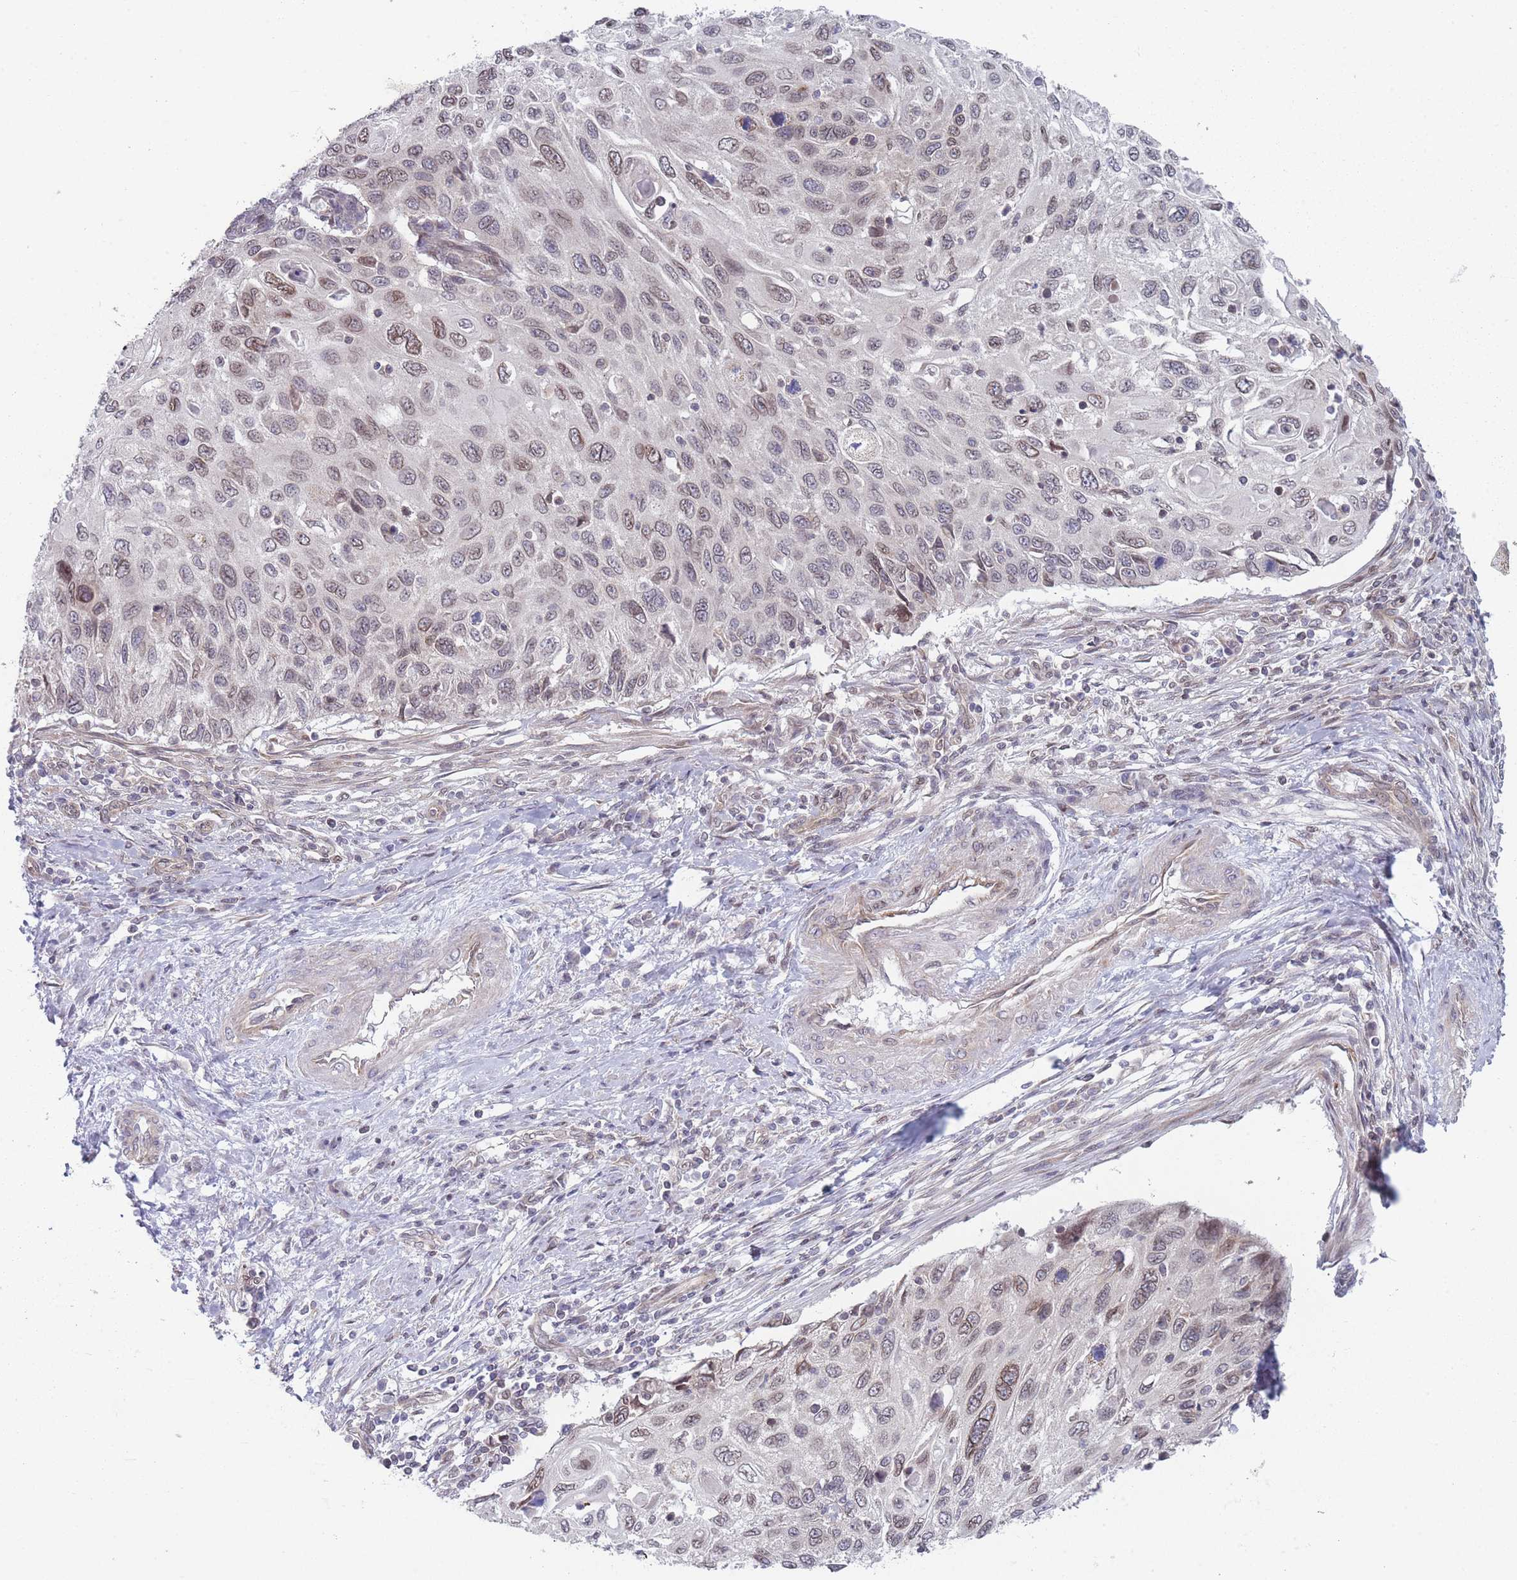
{"staining": {"intensity": "moderate", "quantity": "25%-75%", "location": "nuclear"}, "tissue": "cervical cancer", "cell_type": "Tumor cells", "image_type": "cancer", "snomed": [{"axis": "morphology", "description": "Squamous cell carcinoma, NOS"}, {"axis": "topography", "description": "Cervix"}], "caption": "Immunohistochemistry (IHC) micrograph of neoplastic tissue: human squamous cell carcinoma (cervical) stained using immunohistochemistry (IHC) shows medium levels of moderate protein expression localized specifically in the nuclear of tumor cells, appearing as a nuclear brown color.", "gene": "VRK2", "patient": {"sex": "female", "age": 70}}